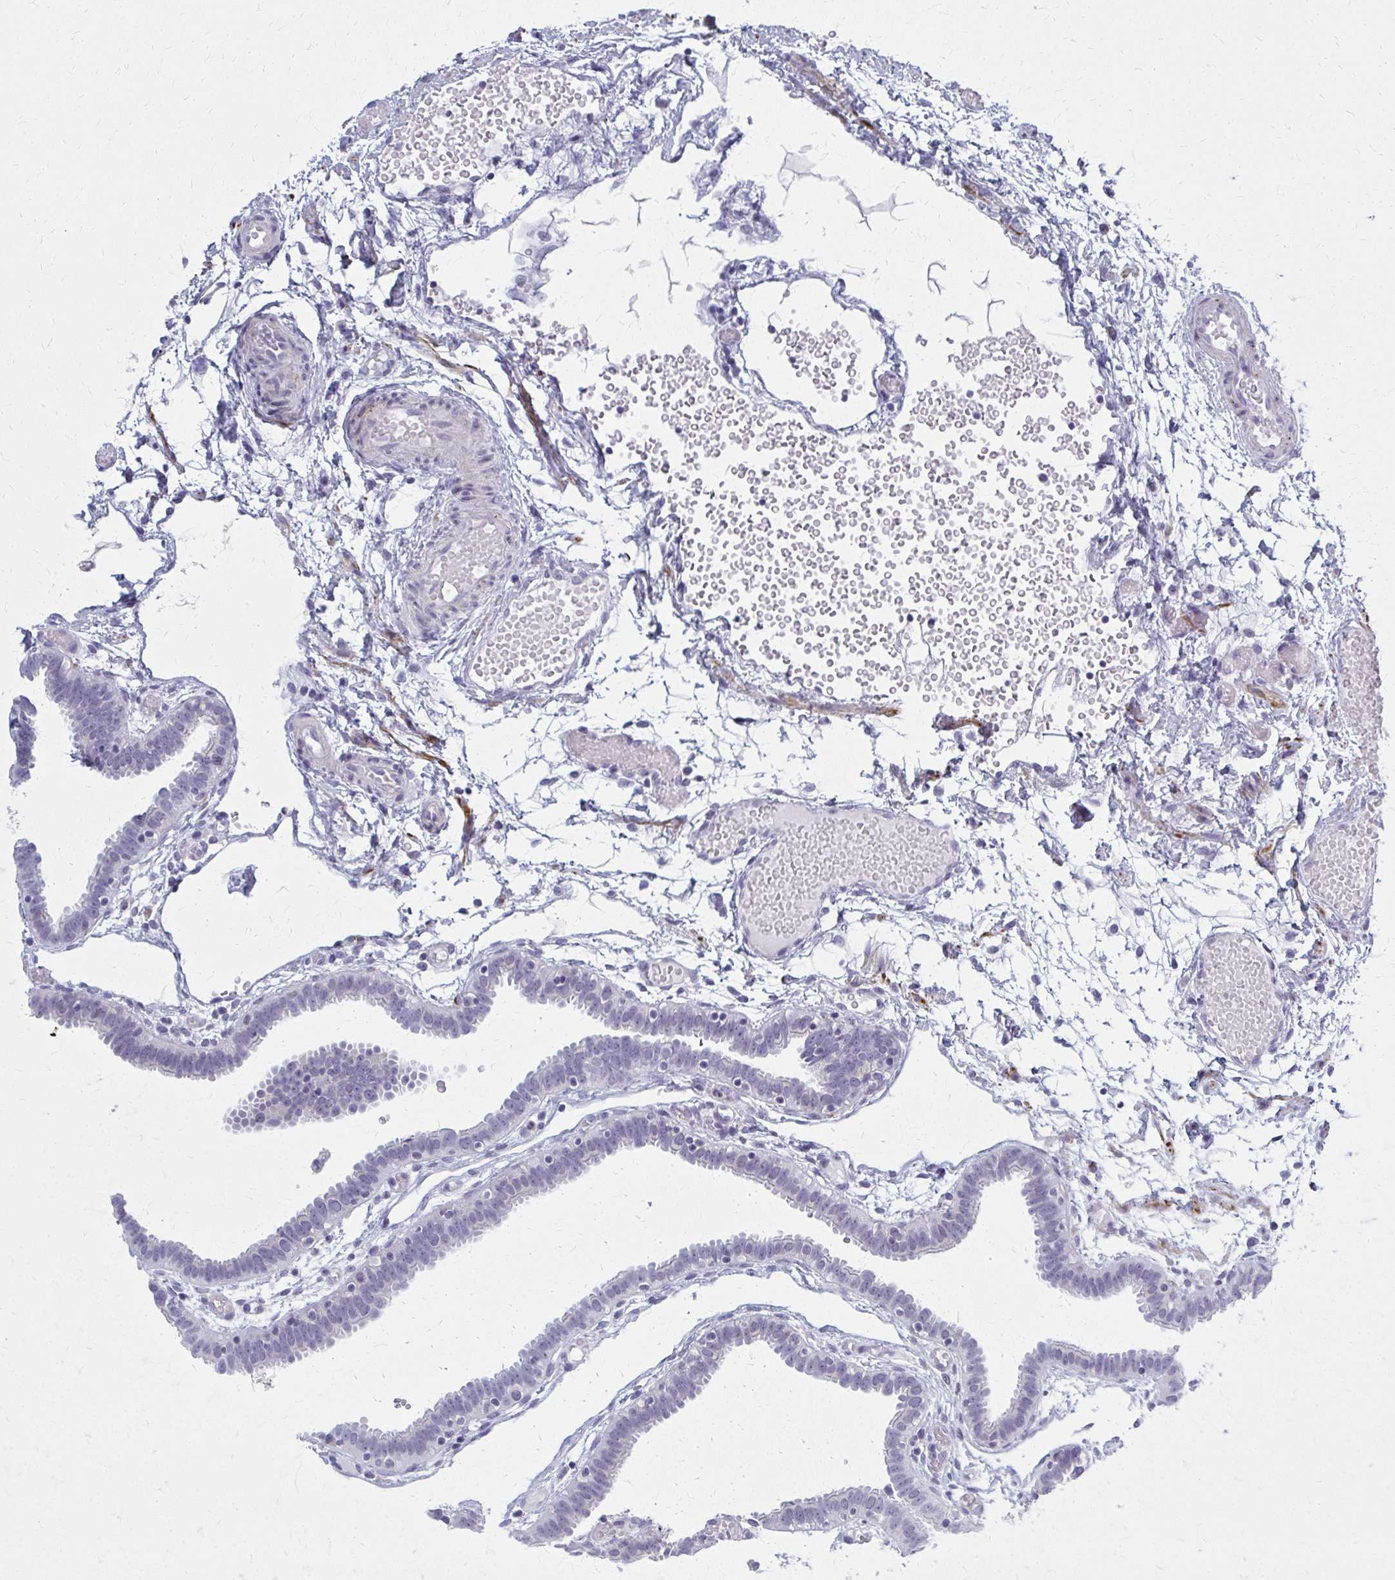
{"staining": {"intensity": "negative", "quantity": "none", "location": "none"}, "tissue": "fallopian tube", "cell_type": "Glandular cells", "image_type": "normal", "snomed": [{"axis": "morphology", "description": "Normal tissue, NOS"}, {"axis": "topography", "description": "Fallopian tube"}], "caption": "DAB immunohistochemical staining of unremarkable human fallopian tube displays no significant expression in glandular cells. (Immunohistochemistry (ihc), brightfield microscopy, high magnification).", "gene": "CASQ2", "patient": {"sex": "female", "age": 37}}